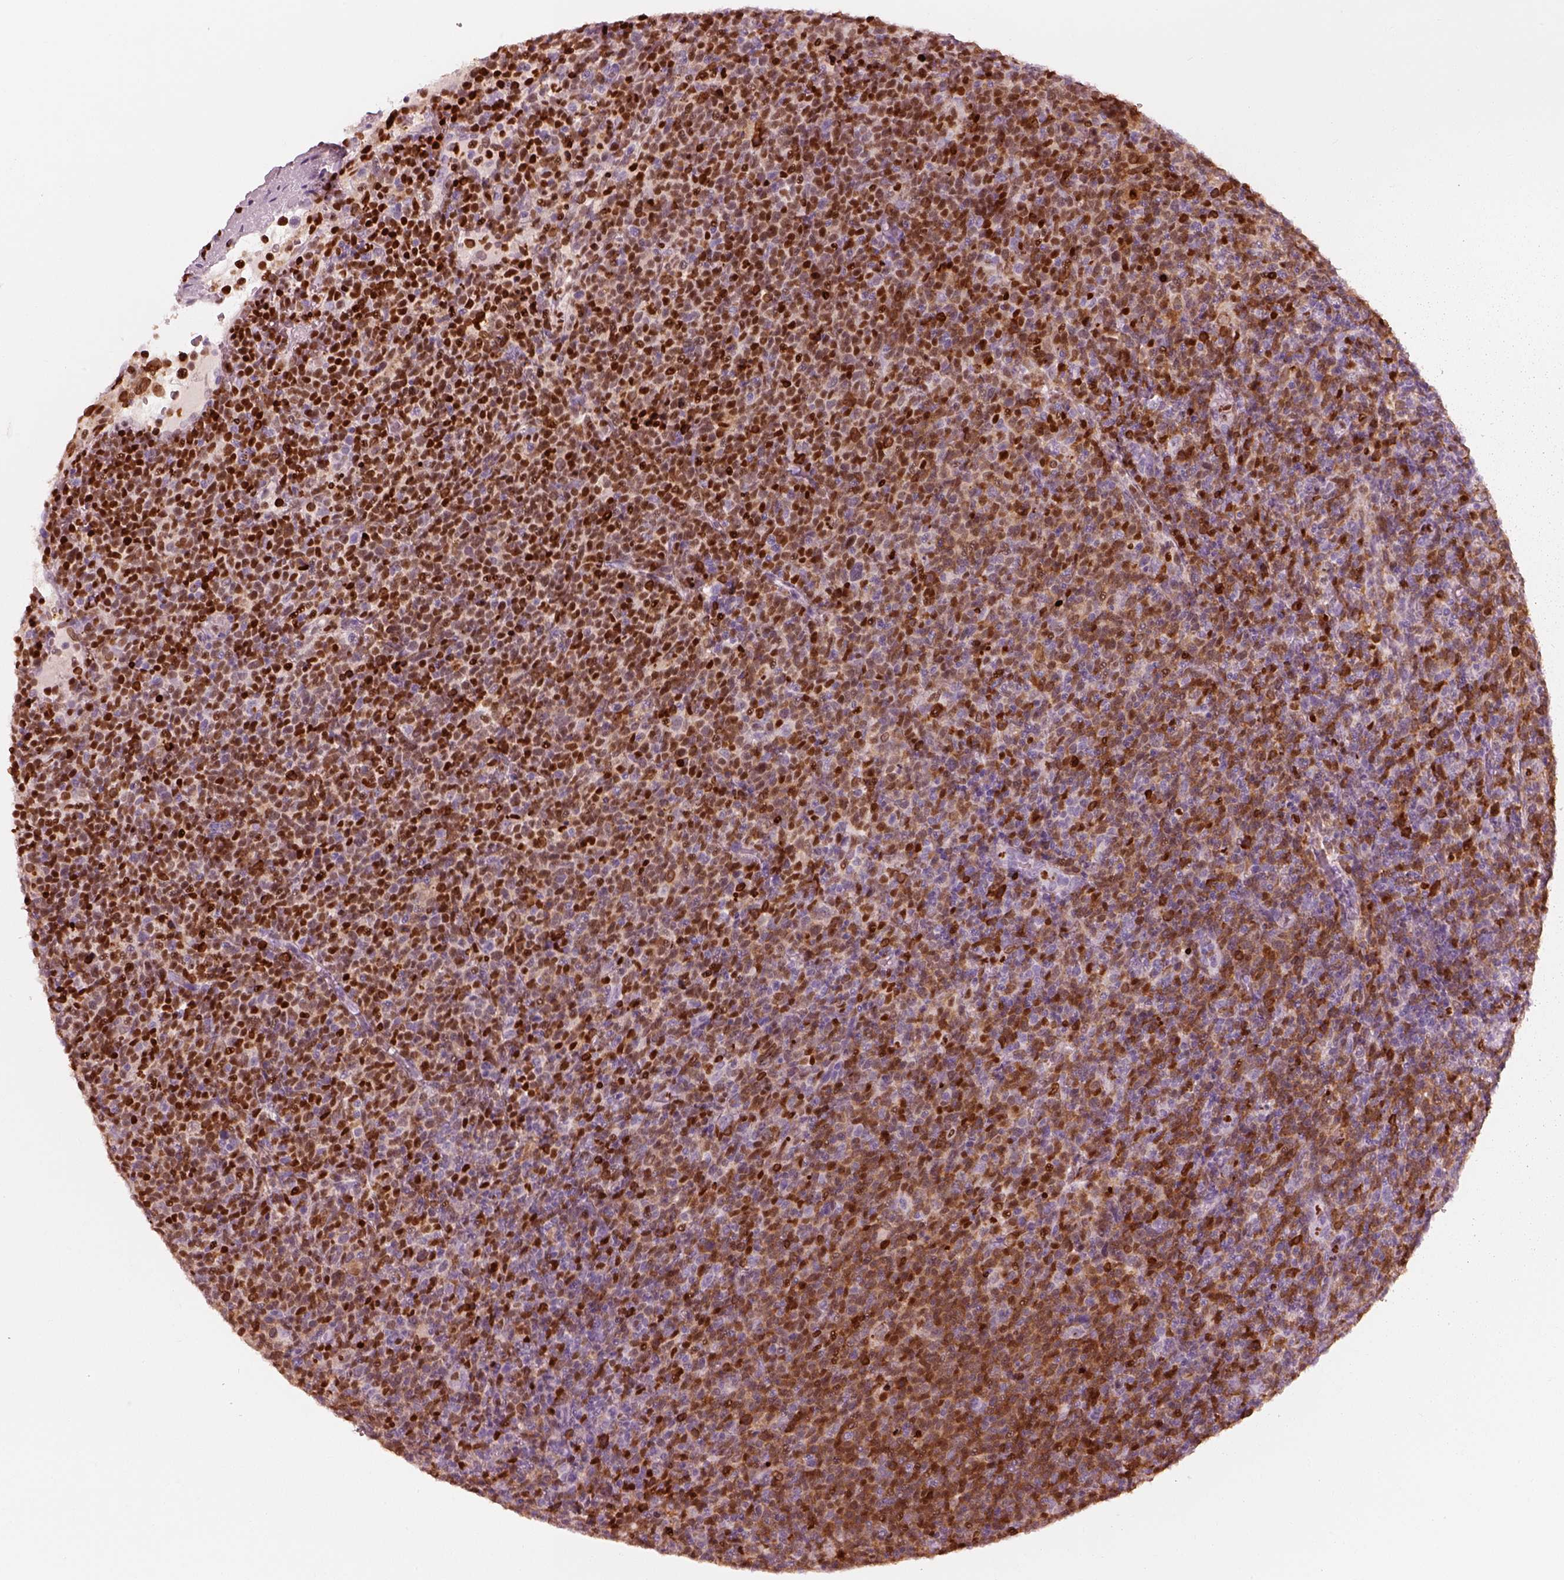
{"staining": {"intensity": "moderate", "quantity": ">75%", "location": "cytoplasmic/membranous,nuclear"}, "tissue": "lymphoma", "cell_type": "Tumor cells", "image_type": "cancer", "snomed": [{"axis": "morphology", "description": "Malignant lymphoma, non-Hodgkin's type, High grade"}, {"axis": "topography", "description": "Lymph node"}], "caption": "High-power microscopy captured an immunohistochemistry histopathology image of lymphoma, revealing moderate cytoplasmic/membranous and nuclear expression in approximately >75% of tumor cells.", "gene": "ALOX5", "patient": {"sex": "male", "age": 61}}